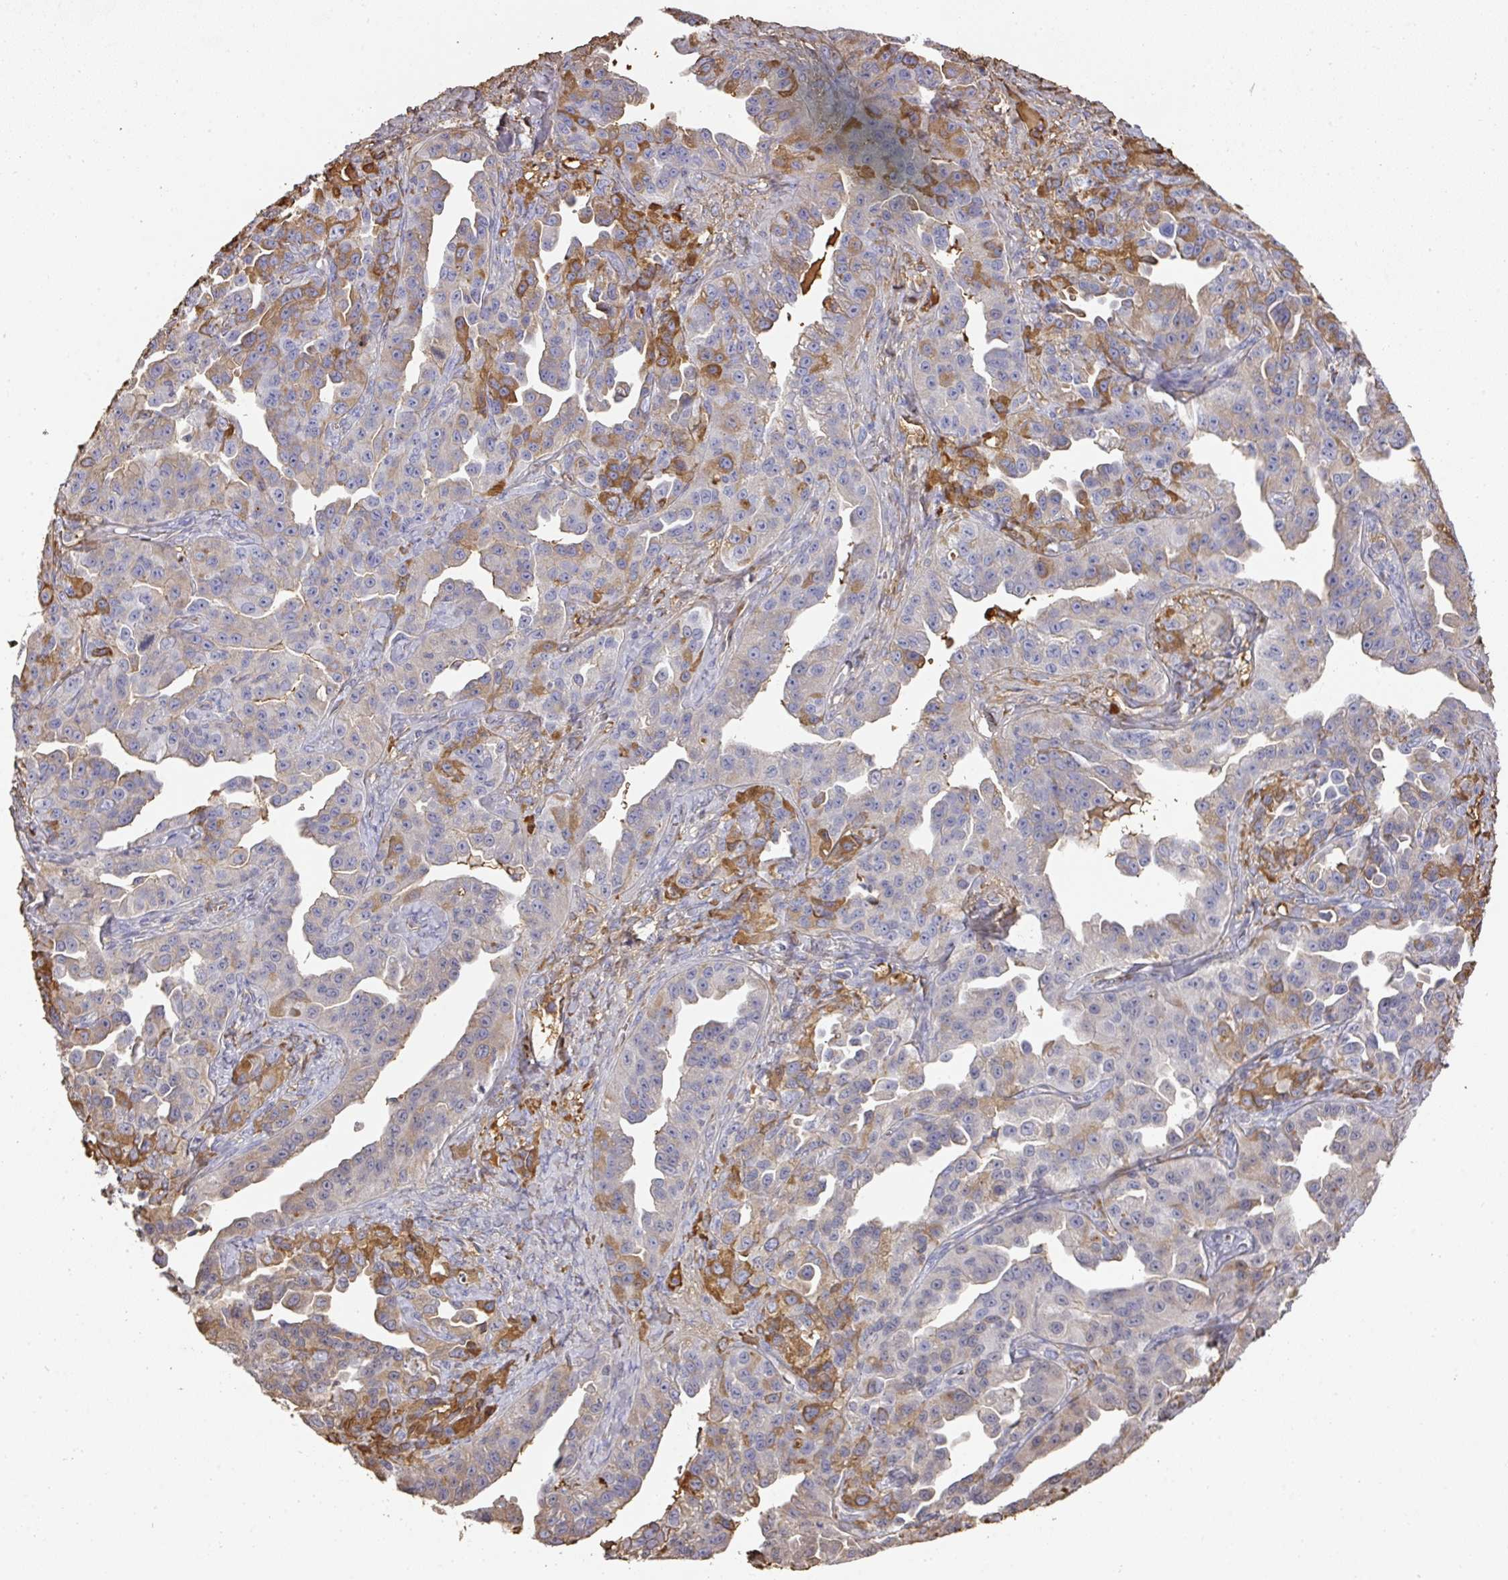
{"staining": {"intensity": "moderate", "quantity": "<25%", "location": "cytoplasmic/membranous"}, "tissue": "ovarian cancer", "cell_type": "Tumor cells", "image_type": "cancer", "snomed": [{"axis": "morphology", "description": "Cystadenocarcinoma, serous, NOS"}, {"axis": "topography", "description": "Ovary"}], "caption": "Brown immunohistochemical staining in ovarian cancer (serous cystadenocarcinoma) reveals moderate cytoplasmic/membranous expression in about <25% of tumor cells.", "gene": "ALB", "patient": {"sex": "female", "age": 75}}